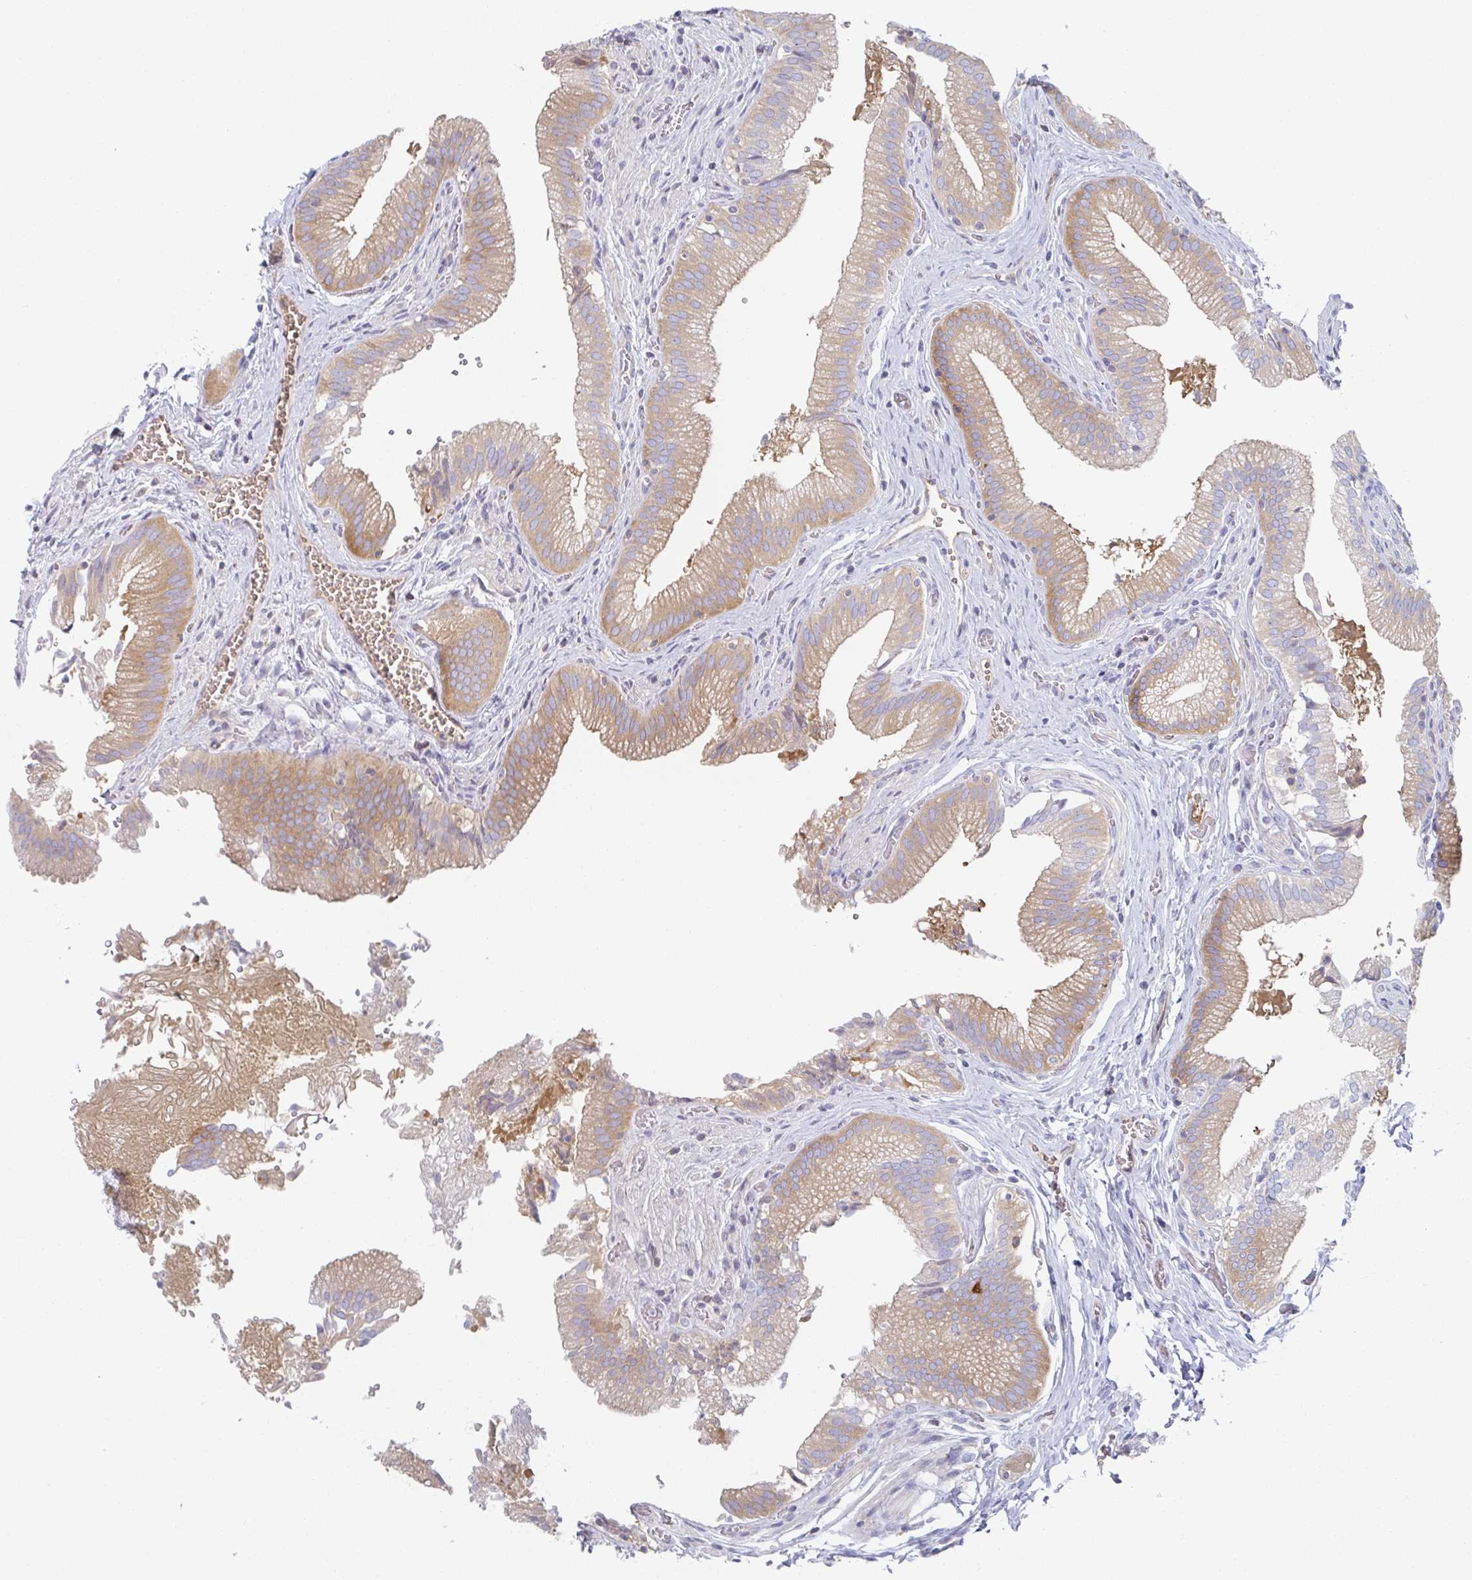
{"staining": {"intensity": "moderate", "quantity": ">75%", "location": "cytoplasmic/membranous"}, "tissue": "gallbladder", "cell_type": "Glandular cells", "image_type": "normal", "snomed": [{"axis": "morphology", "description": "Normal tissue, NOS"}, {"axis": "topography", "description": "Gallbladder"}, {"axis": "topography", "description": "Peripheral nerve tissue"}], "caption": "Immunohistochemistry (DAB (3,3'-diaminobenzidine)) staining of unremarkable human gallbladder demonstrates moderate cytoplasmic/membranous protein expression in about >75% of glandular cells.", "gene": "AMPD2", "patient": {"sex": "male", "age": 17}}